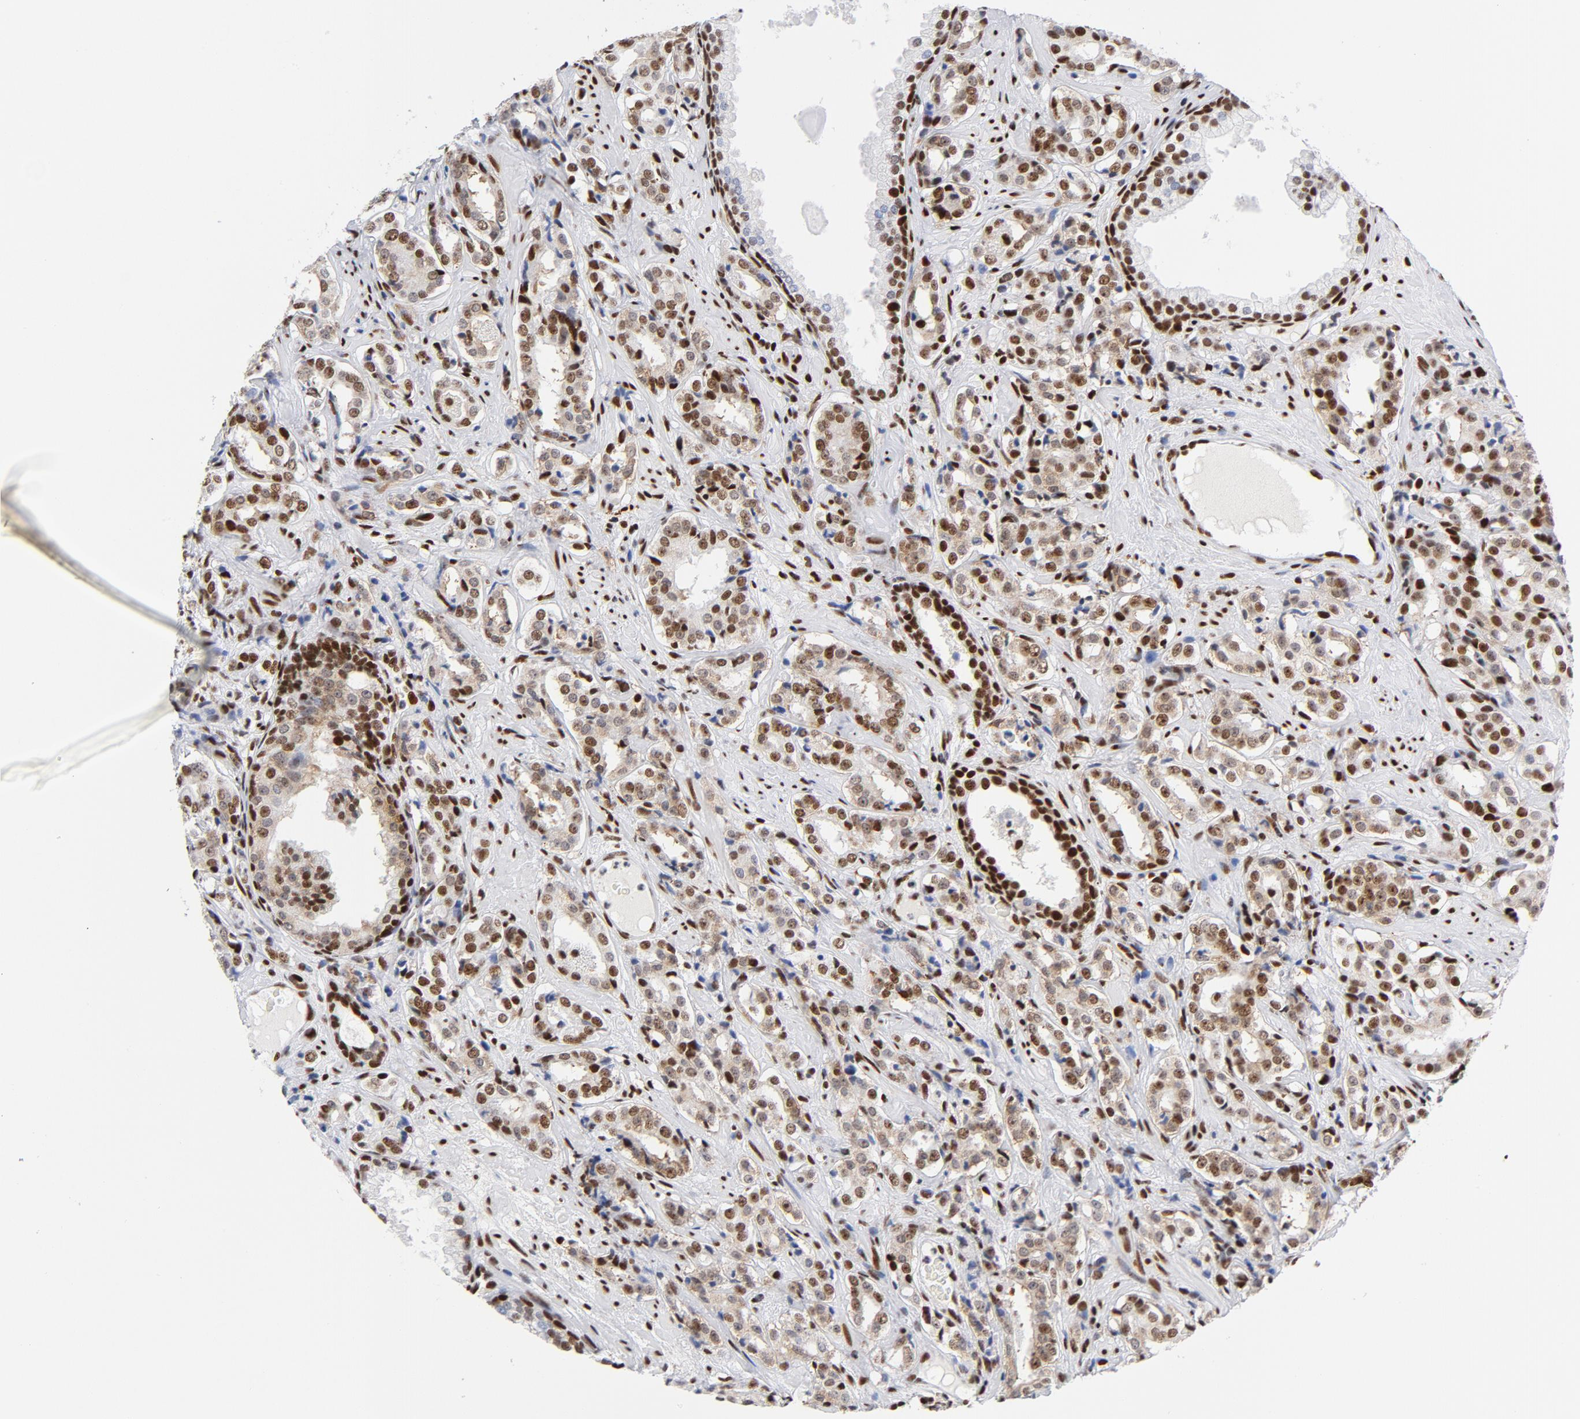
{"staining": {"intensity": "strong", "quantity": ">75%", "location": "nuclear"}, "tissue": "prostate cancer", "cell_type": "Tumor cells", "image_type": "cancer", "snomed": [{"axis": "morphology", "description": "Adenocarcinoma, Medium grade"}, {"axis": "topography", "description": "Prostate"}], "caption": "DAB immunohistochemical staining of human prostate cancer shows strong nuclear protein staining in approximately >75% of tumor cells.", "gene": "XRCC5", "patient": {"sex": "male", "age": 60}}